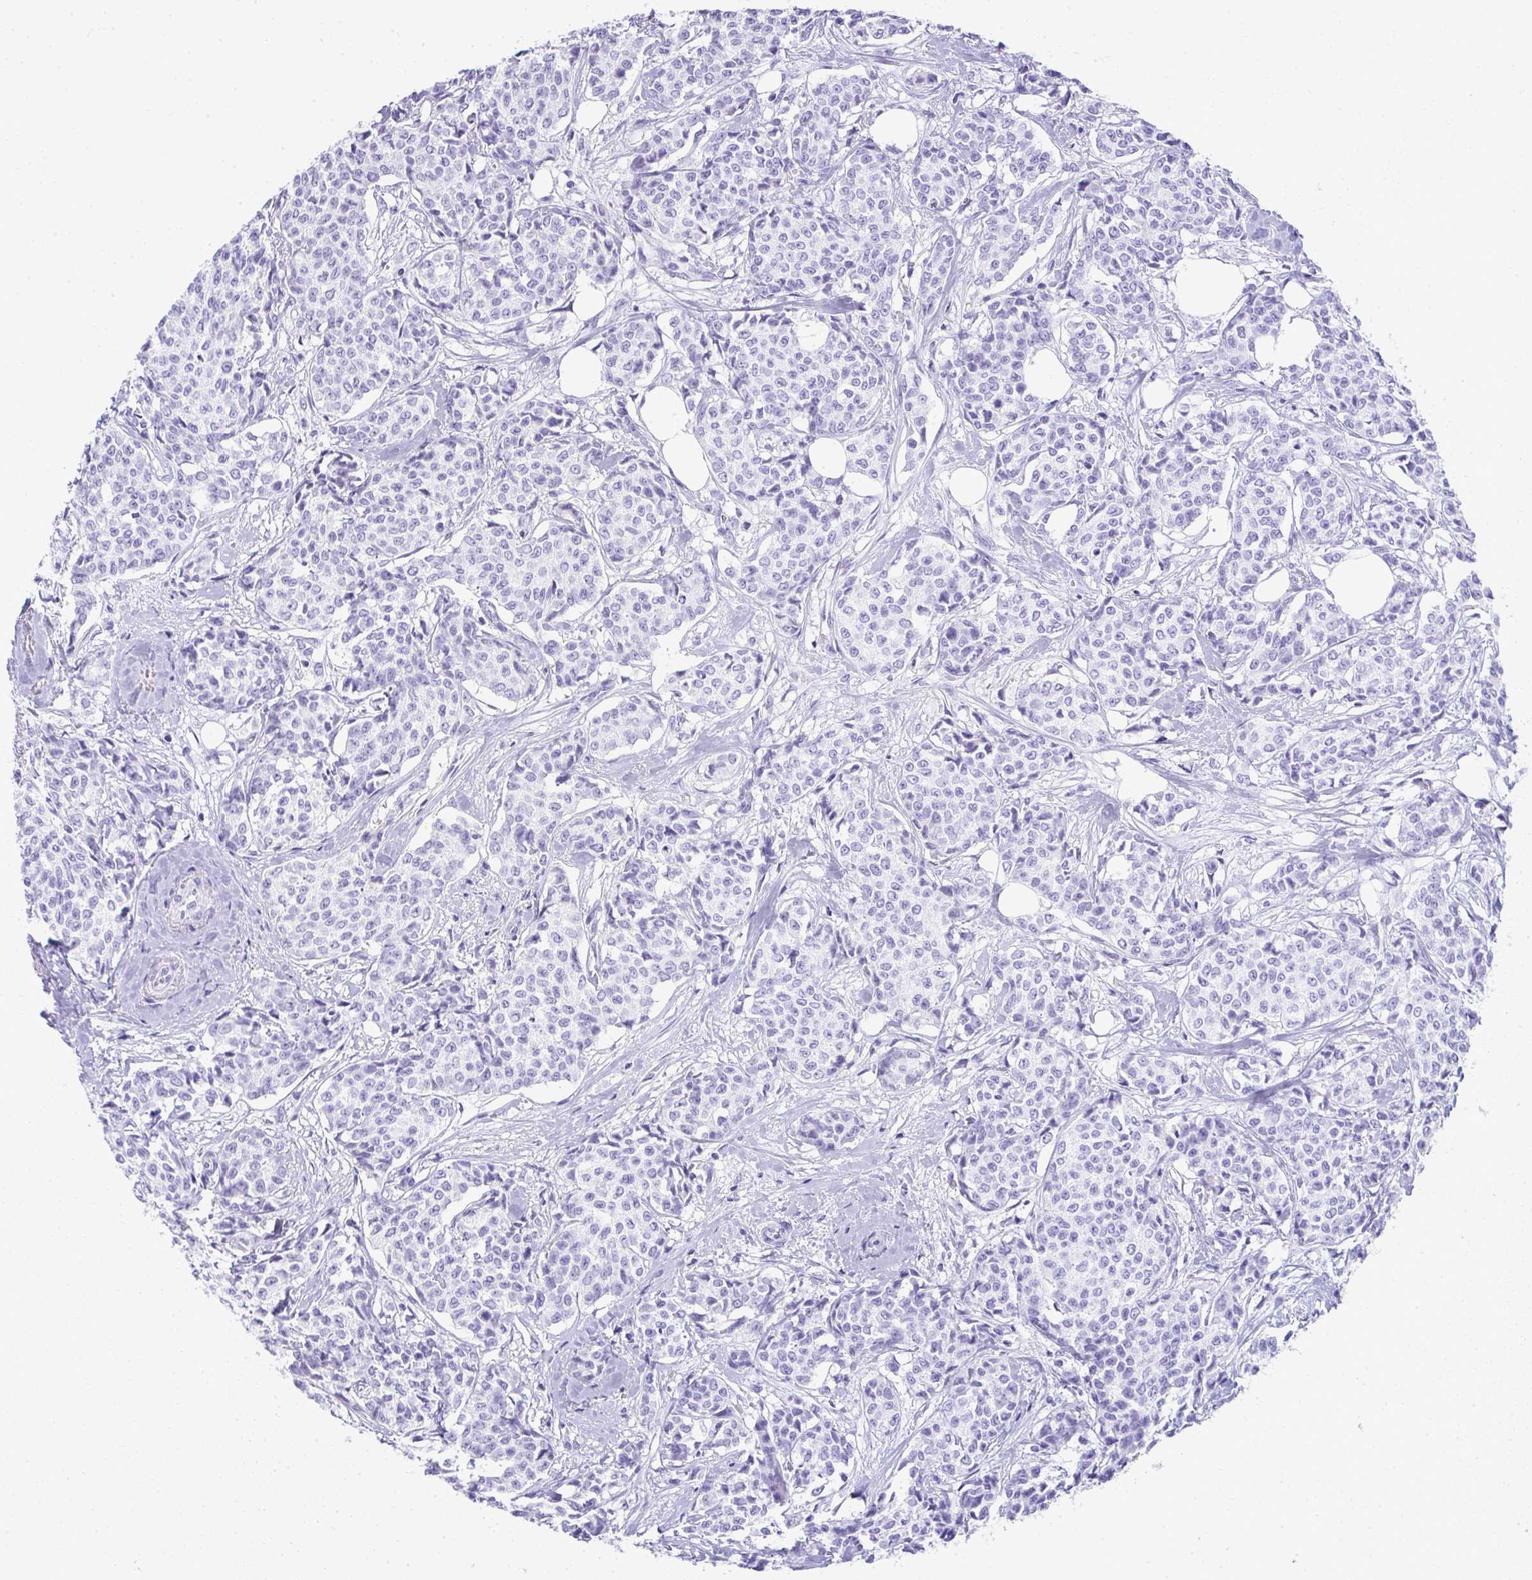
{"staining": {"intensity": "negative", "quantity": "none", "location": "none"}, "tissue": "breast cancer", "cell_type": "Tumor cells", "image_type": "cancer", "snomed": [{"axis": "morphology", "description": "Duct carcinoma"}, {"axis": "topography", "description": "Breast"}], "caption": "An IHC photomicrograph of intraductal carcinoma (breast) is shown. There is no staining in tumor cells of intraductal carcinoma (breast).", "gene": "ZSWIM3", "patient": {"sex": "female", "age": 91}}